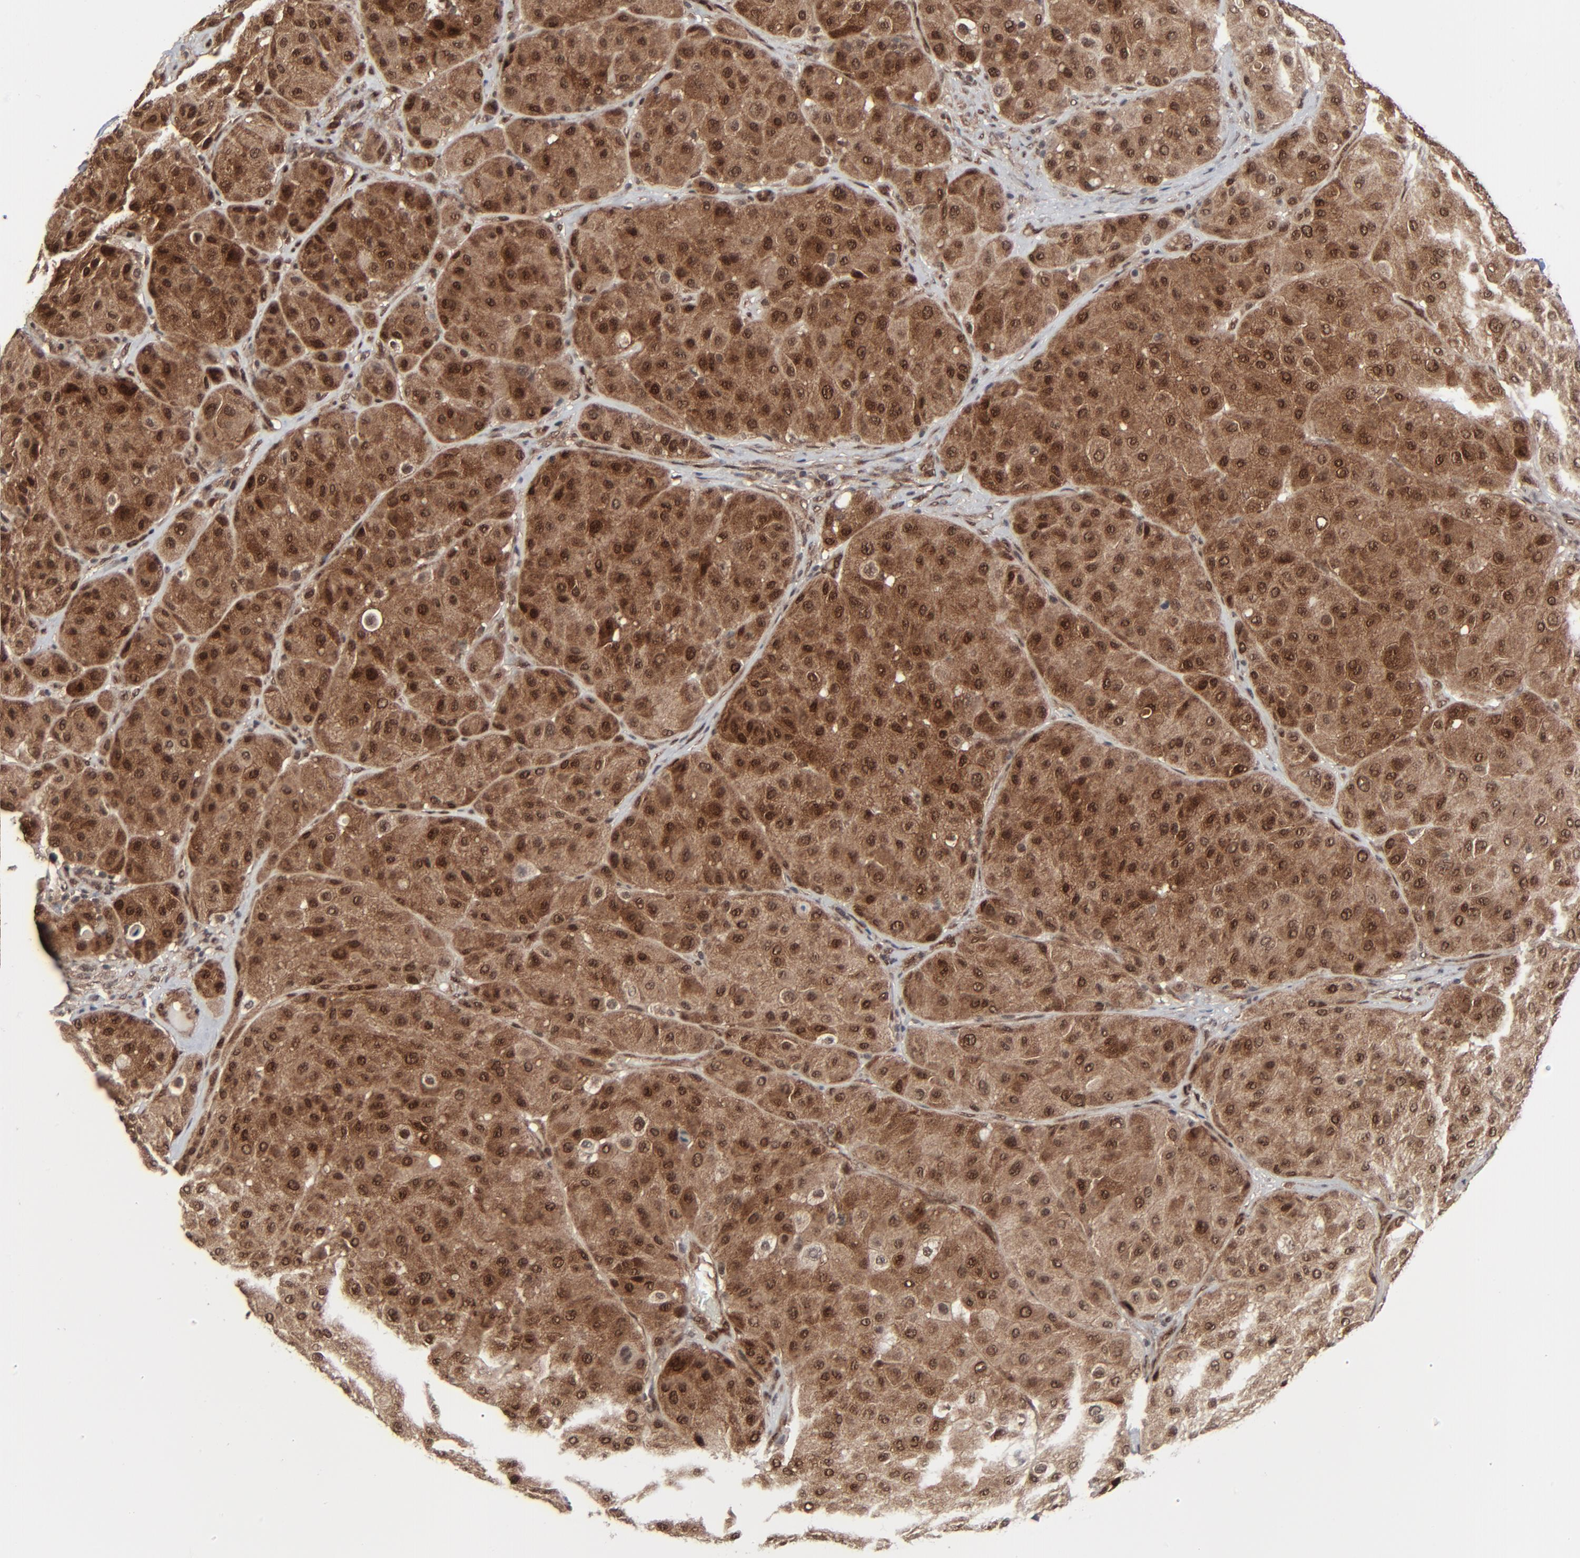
{"staining": {"intensity": "strong", "quantity": ">75%", "location": "cytoplasmic/membranous,nuclear"}, "tissue": "melanoma", "cell_type": "Tumor cells", "image_type": "cancer", "snomed": [{"axis": "morphology", "description": "Normal tissue, NOS"}, {"axis": "morphology", "description": "Malignant melanoma, Metastatic site"}, {"axis": "topography", "description": "Skin"}], "caption": "Immunohistochemical staining of human melanoma shows high levels of strong cytoplasmic/membranous and nuclear staining in about >75% of tumor cells.", "gene": "AKT1", "patient": {"sex": "male", "age": 41}}